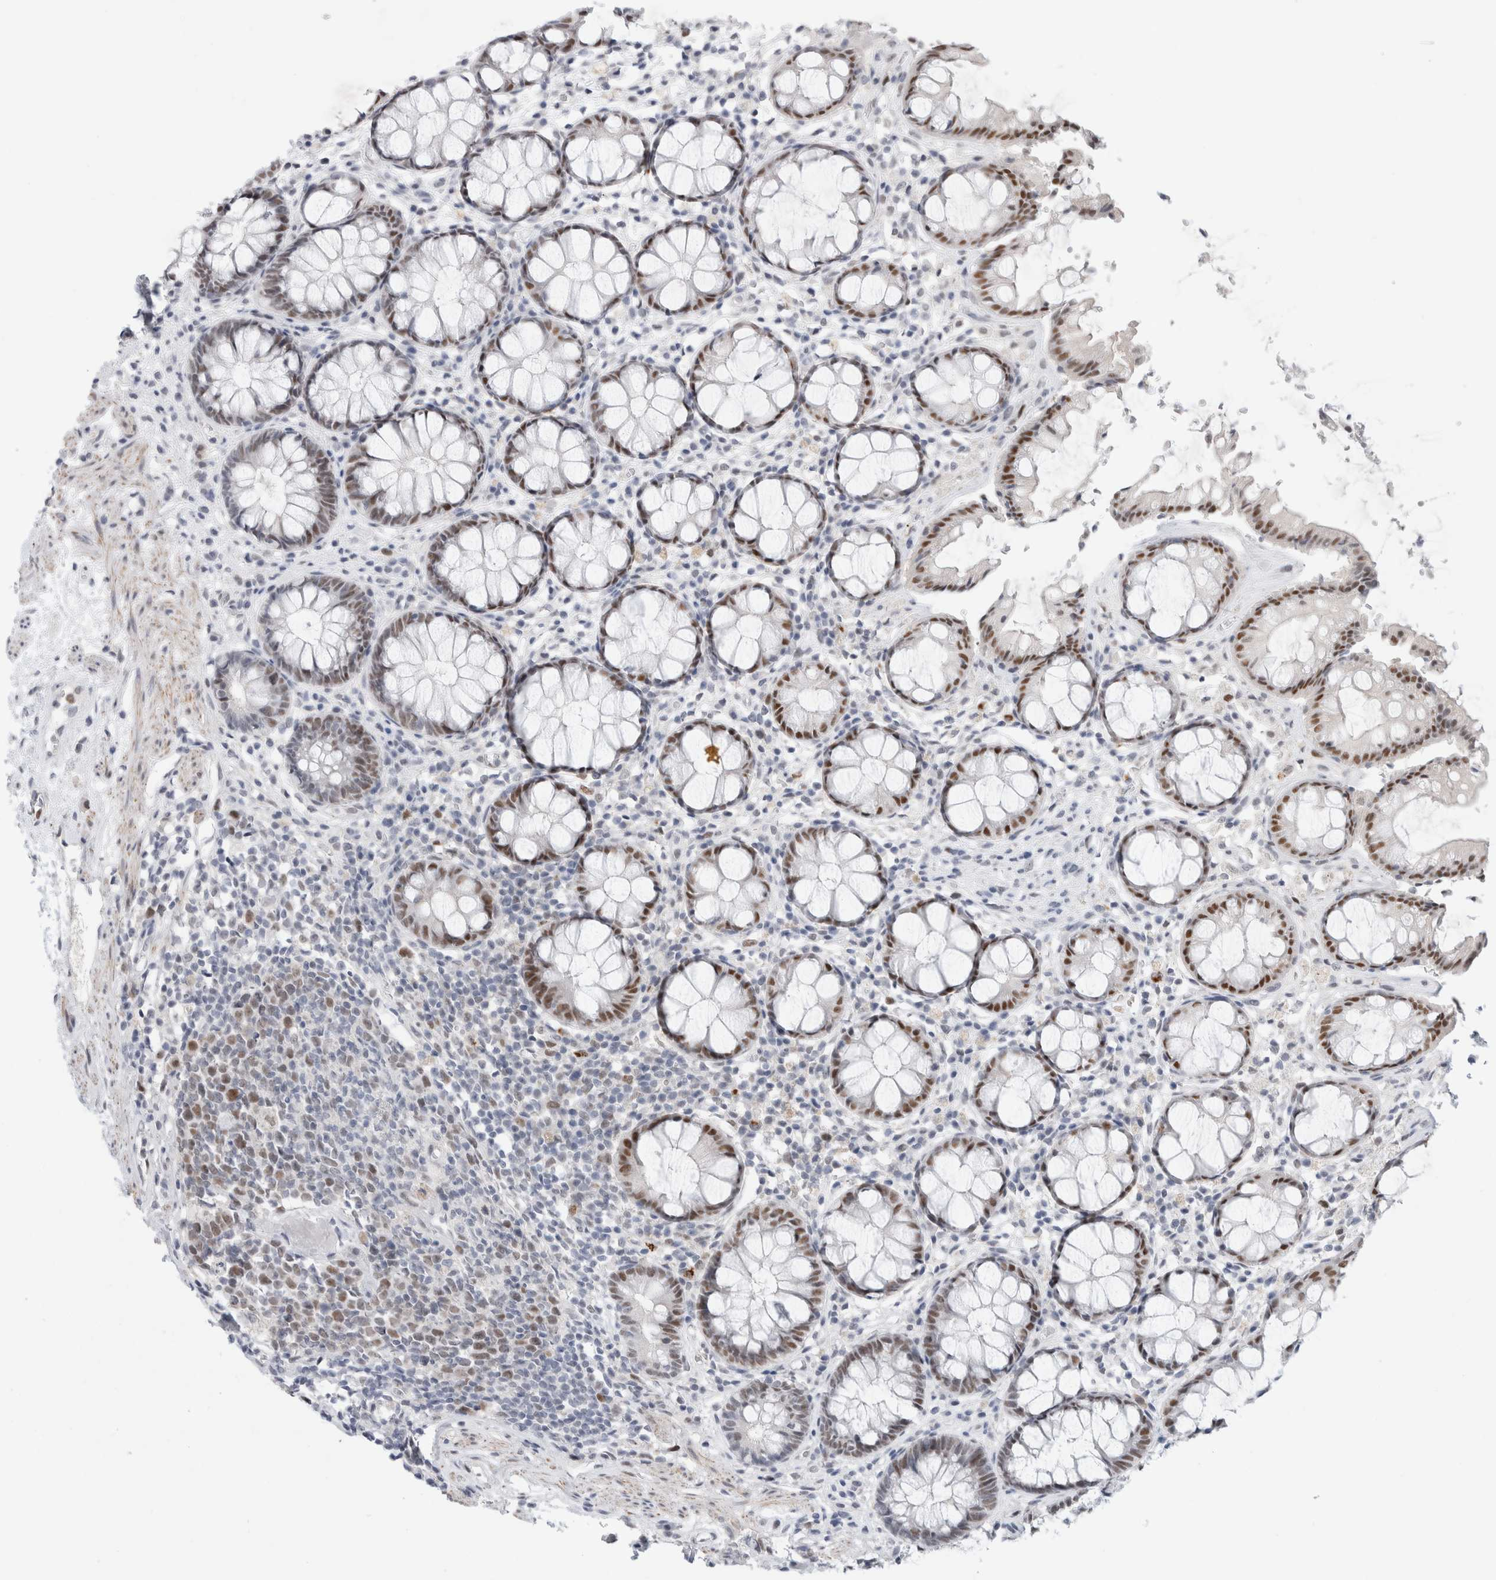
{"staining": {"intensity": "moderate", "quantity": ">75%", "location": "nuclear"}, "tissue": "rectum", "cell_type": "Glandular cells", "image_type": "normal", "snomed": [{"axis": "morphology", "description": "Normal tissue, NOS"}, {"axis": "topography", "description": "Rectum"}], "caption": "This micrograph demonstrates IHC staining of unremarkable rectum, with medium moderate nuclear staining in about >75% of glandular cells.", "gene": "KNL1", "patient": {"sex": "male", "age": 64}}